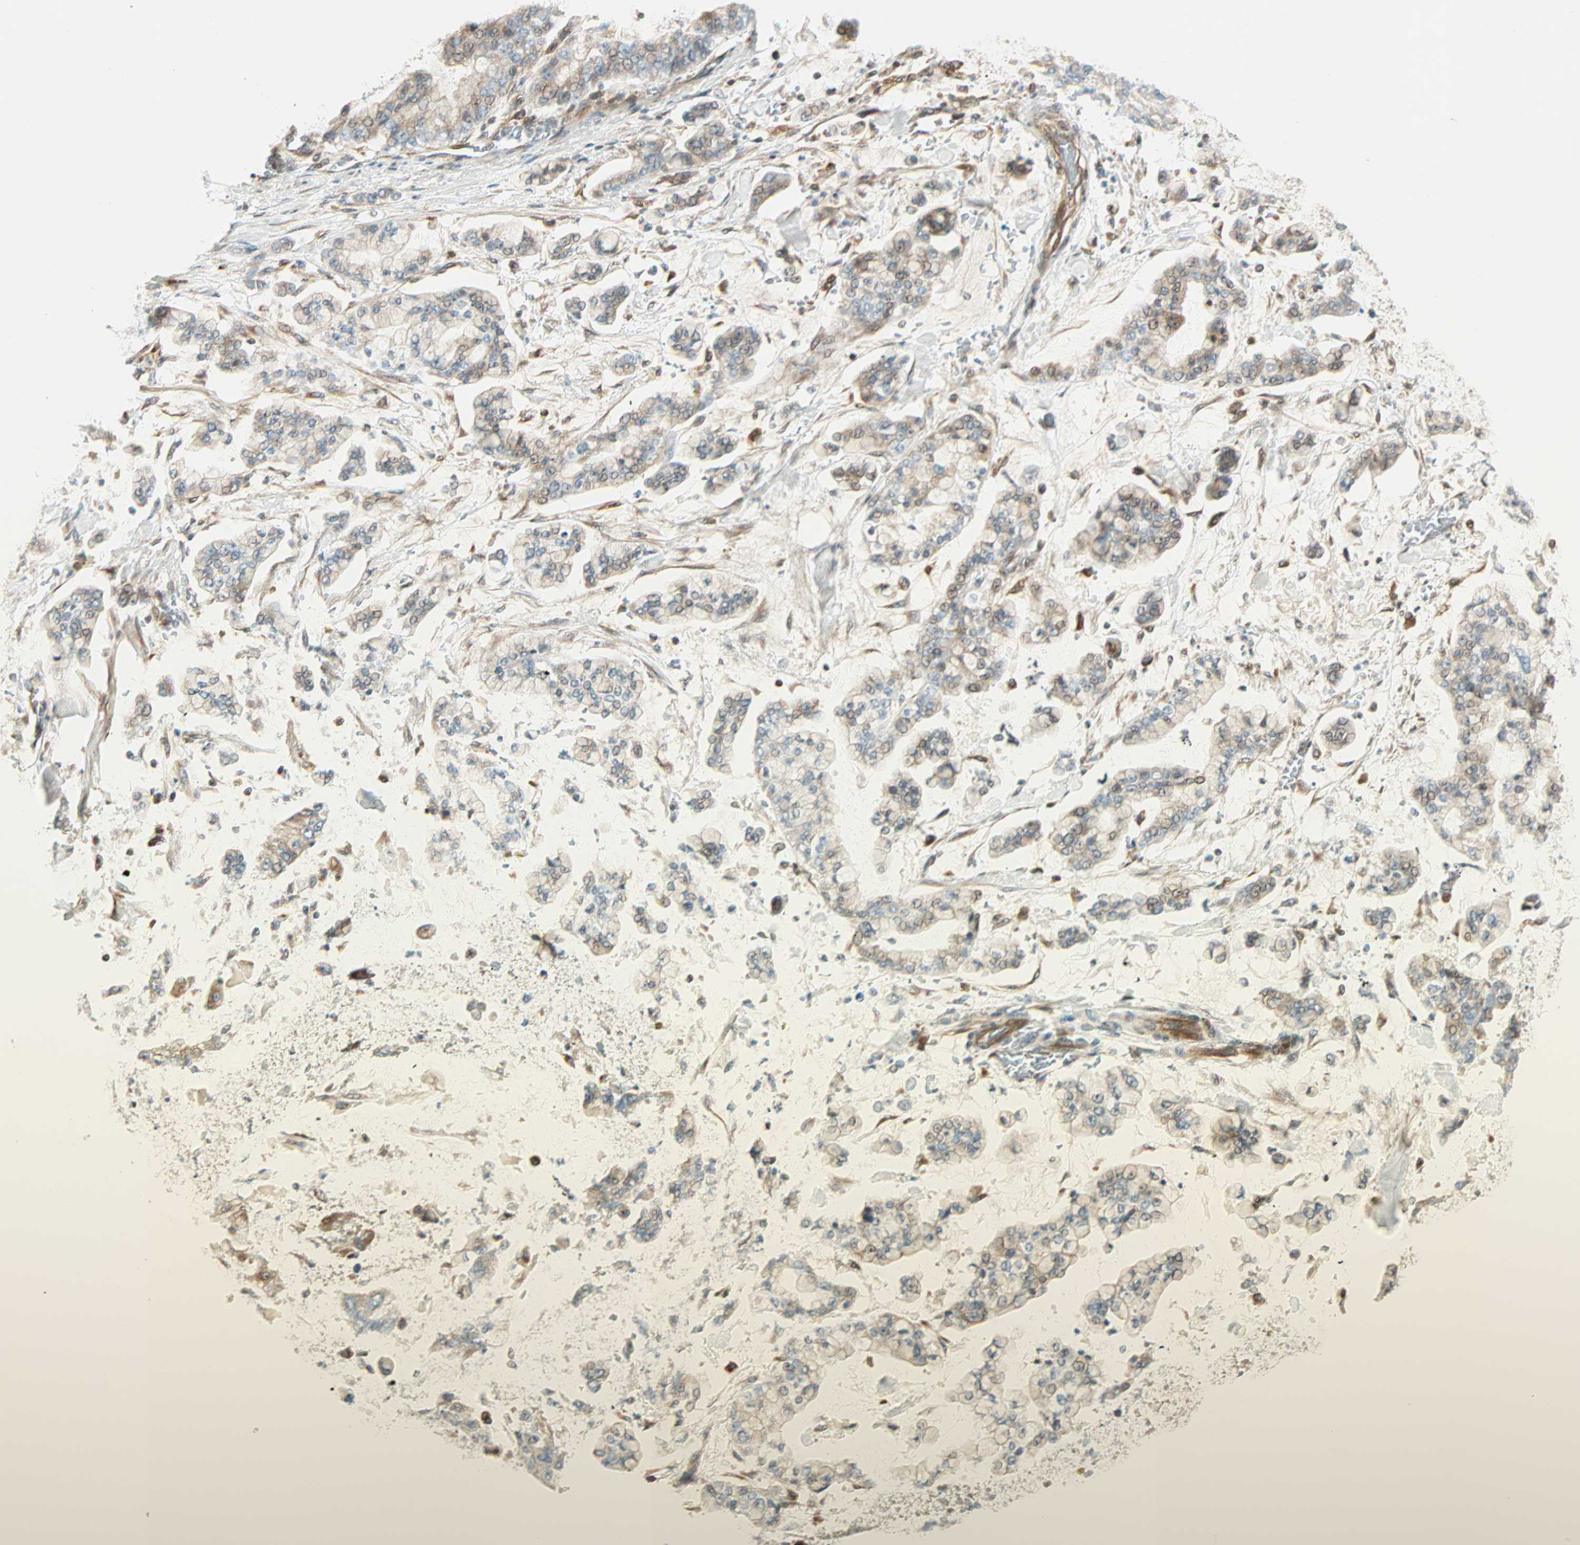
{"staining": {"intensity": "moderate", "quantity": "25%-75%", "location": "cytoplasmic/membranous"}, "tissue": "stomach cancer", "cell_type": "Tumor cells", "image_type": "cancer", "snomed": [{"axis": "morphology", "description": "Normal tissue, NOS"}, {"axis": "morphology", "description": "Adenocarcinoma, NOS"}, {"axis": "topography", "description": "Stomach, upper"}, {"axis": "topography", "description": "Stomach"}], "caption": "IHC image of neoplastic tissue: stomach cancer stained using immunohistochemistry exhibits medium levels of moderate protein expression localized specifically in the cytoplasmic/membranous of tumor cells, appearing as a cytoplasmic/membranous brown color.", "gene": "PNPLA6", "patient": {"sex": "male", "age": 76}}